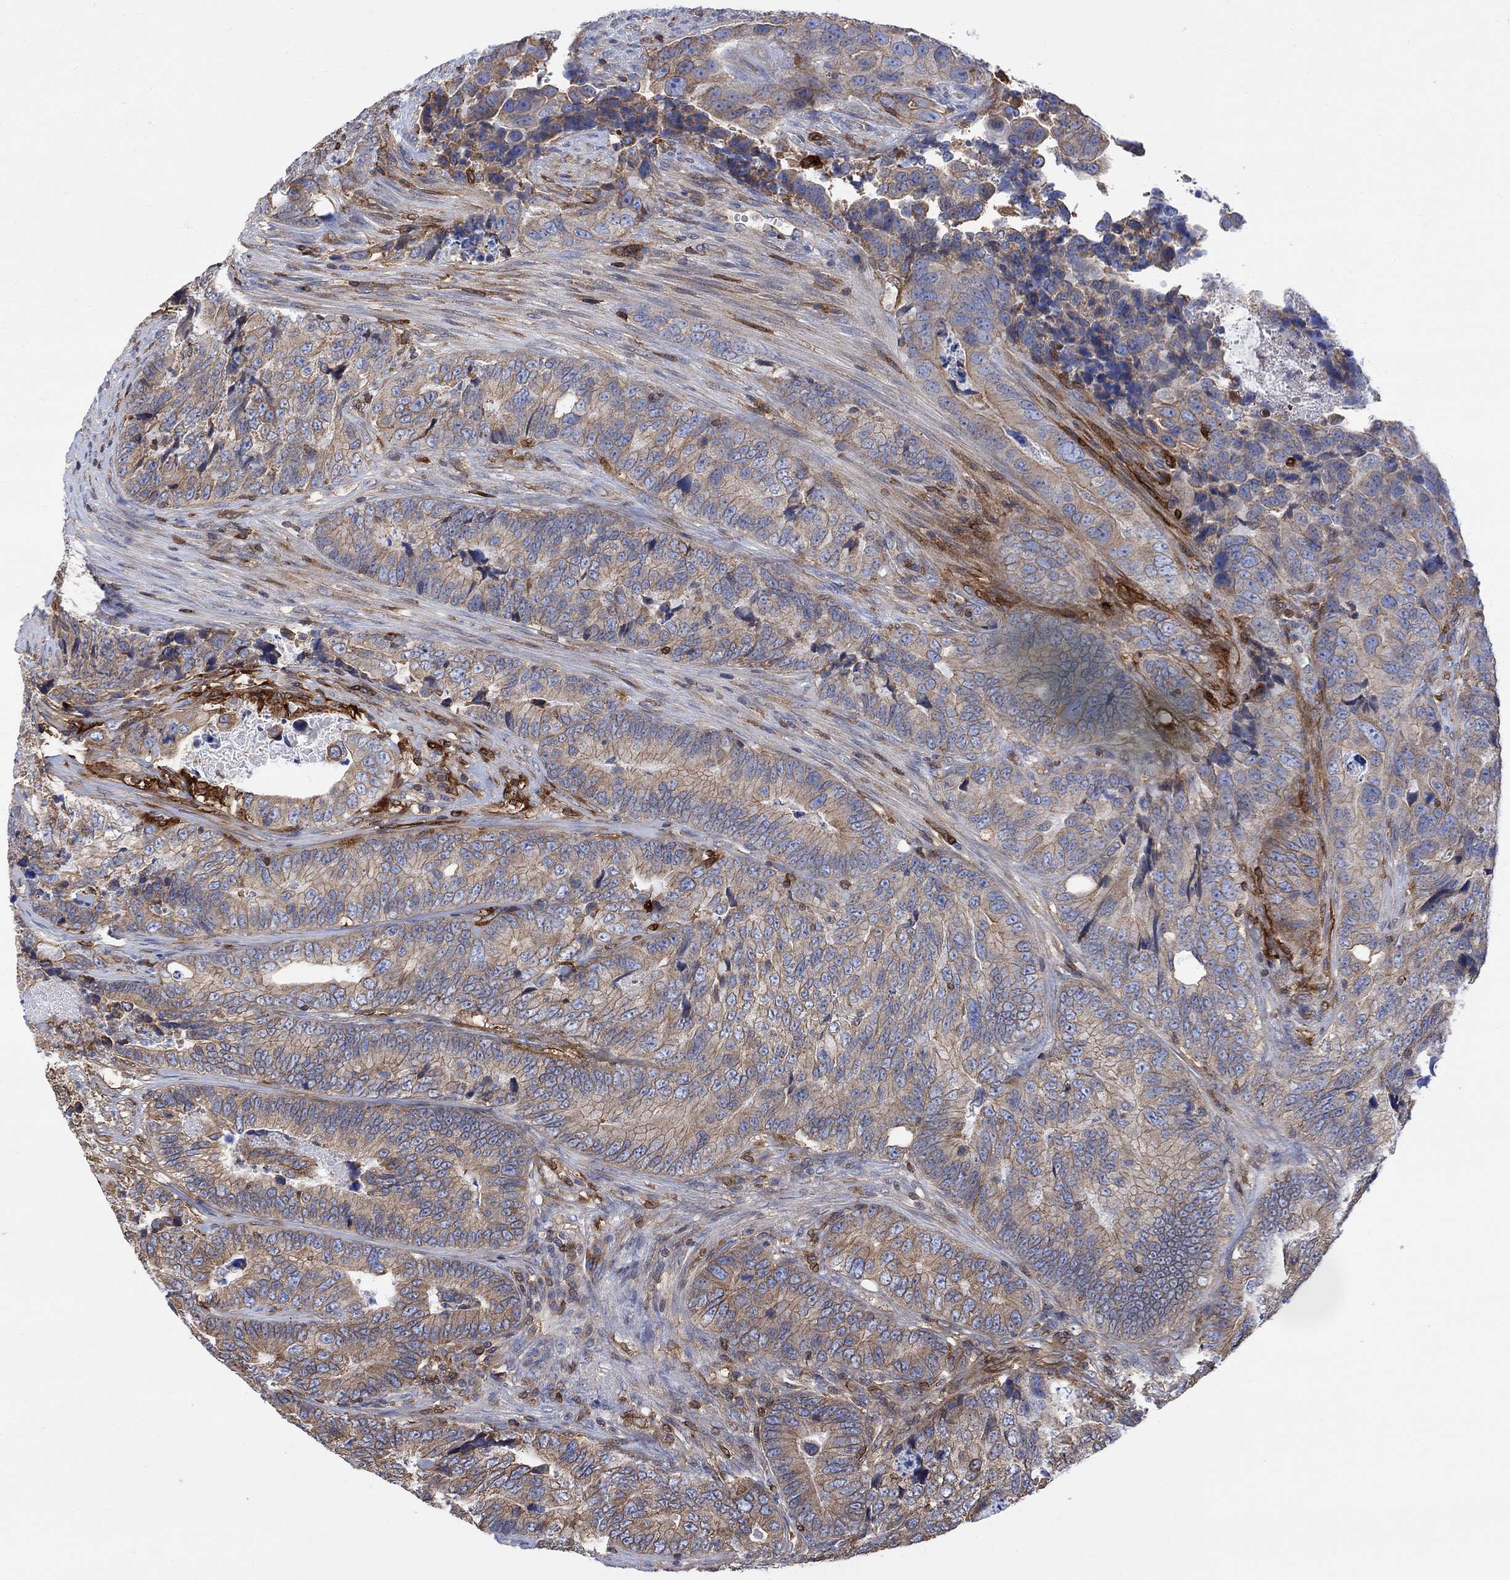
{"staining": {"intensity": "weak", "quantity": ">75%", "location": "cytoplasmic/membranous"}, "tissue": "colorectal cancer", "cell_type": "Tumor cells", "image_type": "cancer", "snomed": [{"axis": "morphology", "description": "Adenocarcinoma, NOS"}, {"axis": "topography", "description": "Colon"}], "caption": "Adenocarcinoma (colorectal) tissue exhibits weak cytoplasmic/membranous expression in about >75% of tumor cells", "gene": "GBP5", "patient": {"sex": "female", "age": 72}}